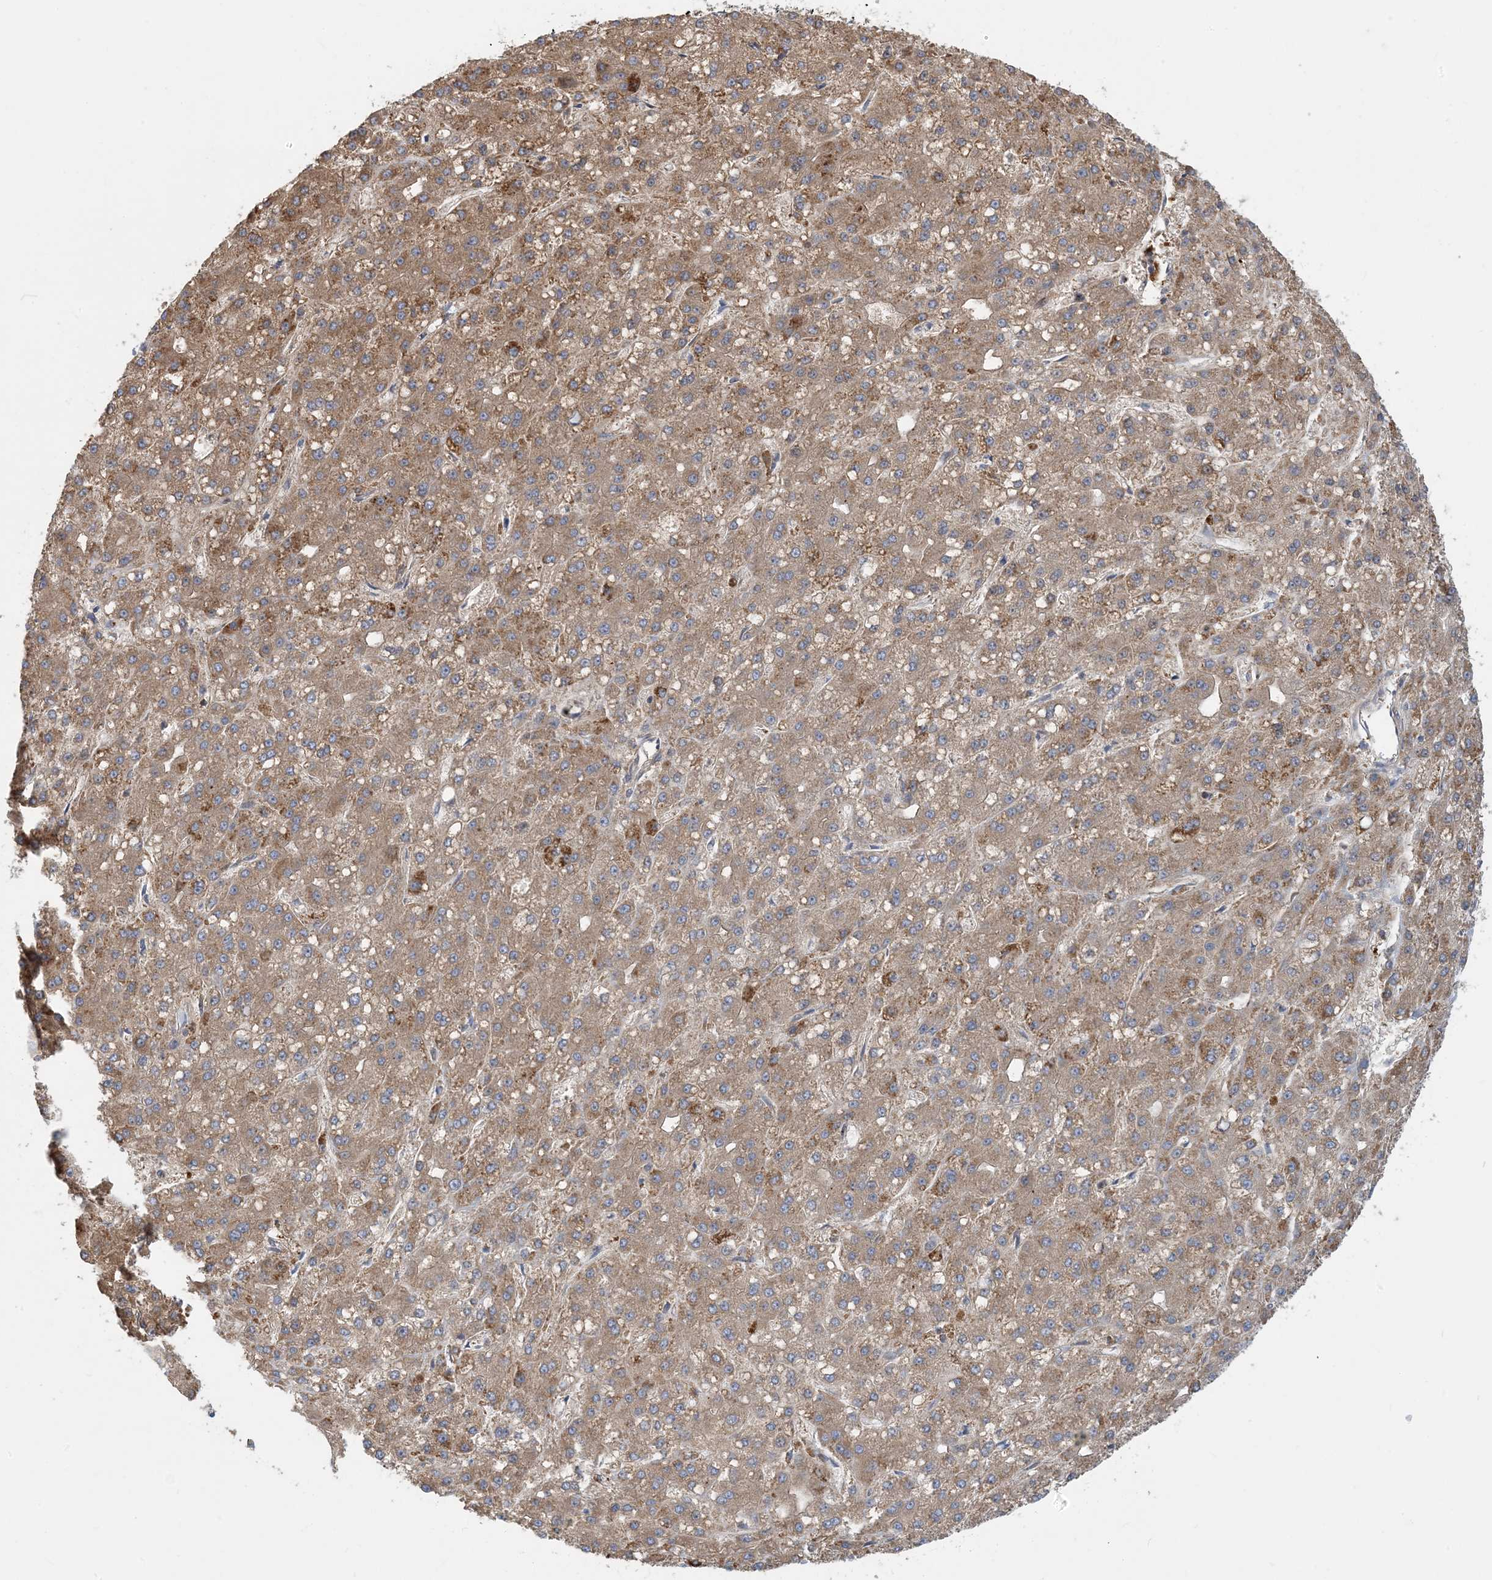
{"staining": {"intensity": "moderate", "quantity": ">75%", "location": "cytoplasmic/membranous"}, "tissue": "liver cancer", "cell_type": "Tumor cells", "image_type": "cancer", "snomed": [{"axis": "morphology", "description": "Carcinoma, Hepatocellular, NOS"}, {"axis": "topography", "description": "Liver"}], "caption": "This histopathology image reveals liver cancer stained with immunohistochemistry (IHC) to label a protein in brown. The cytoplasmic/membranous of tumor cells show moderate positivity for the protein. Nuclei are counter-stained blue.", "gene": "SFMBT2", "patient": {"sex": "male", "age": 67}}